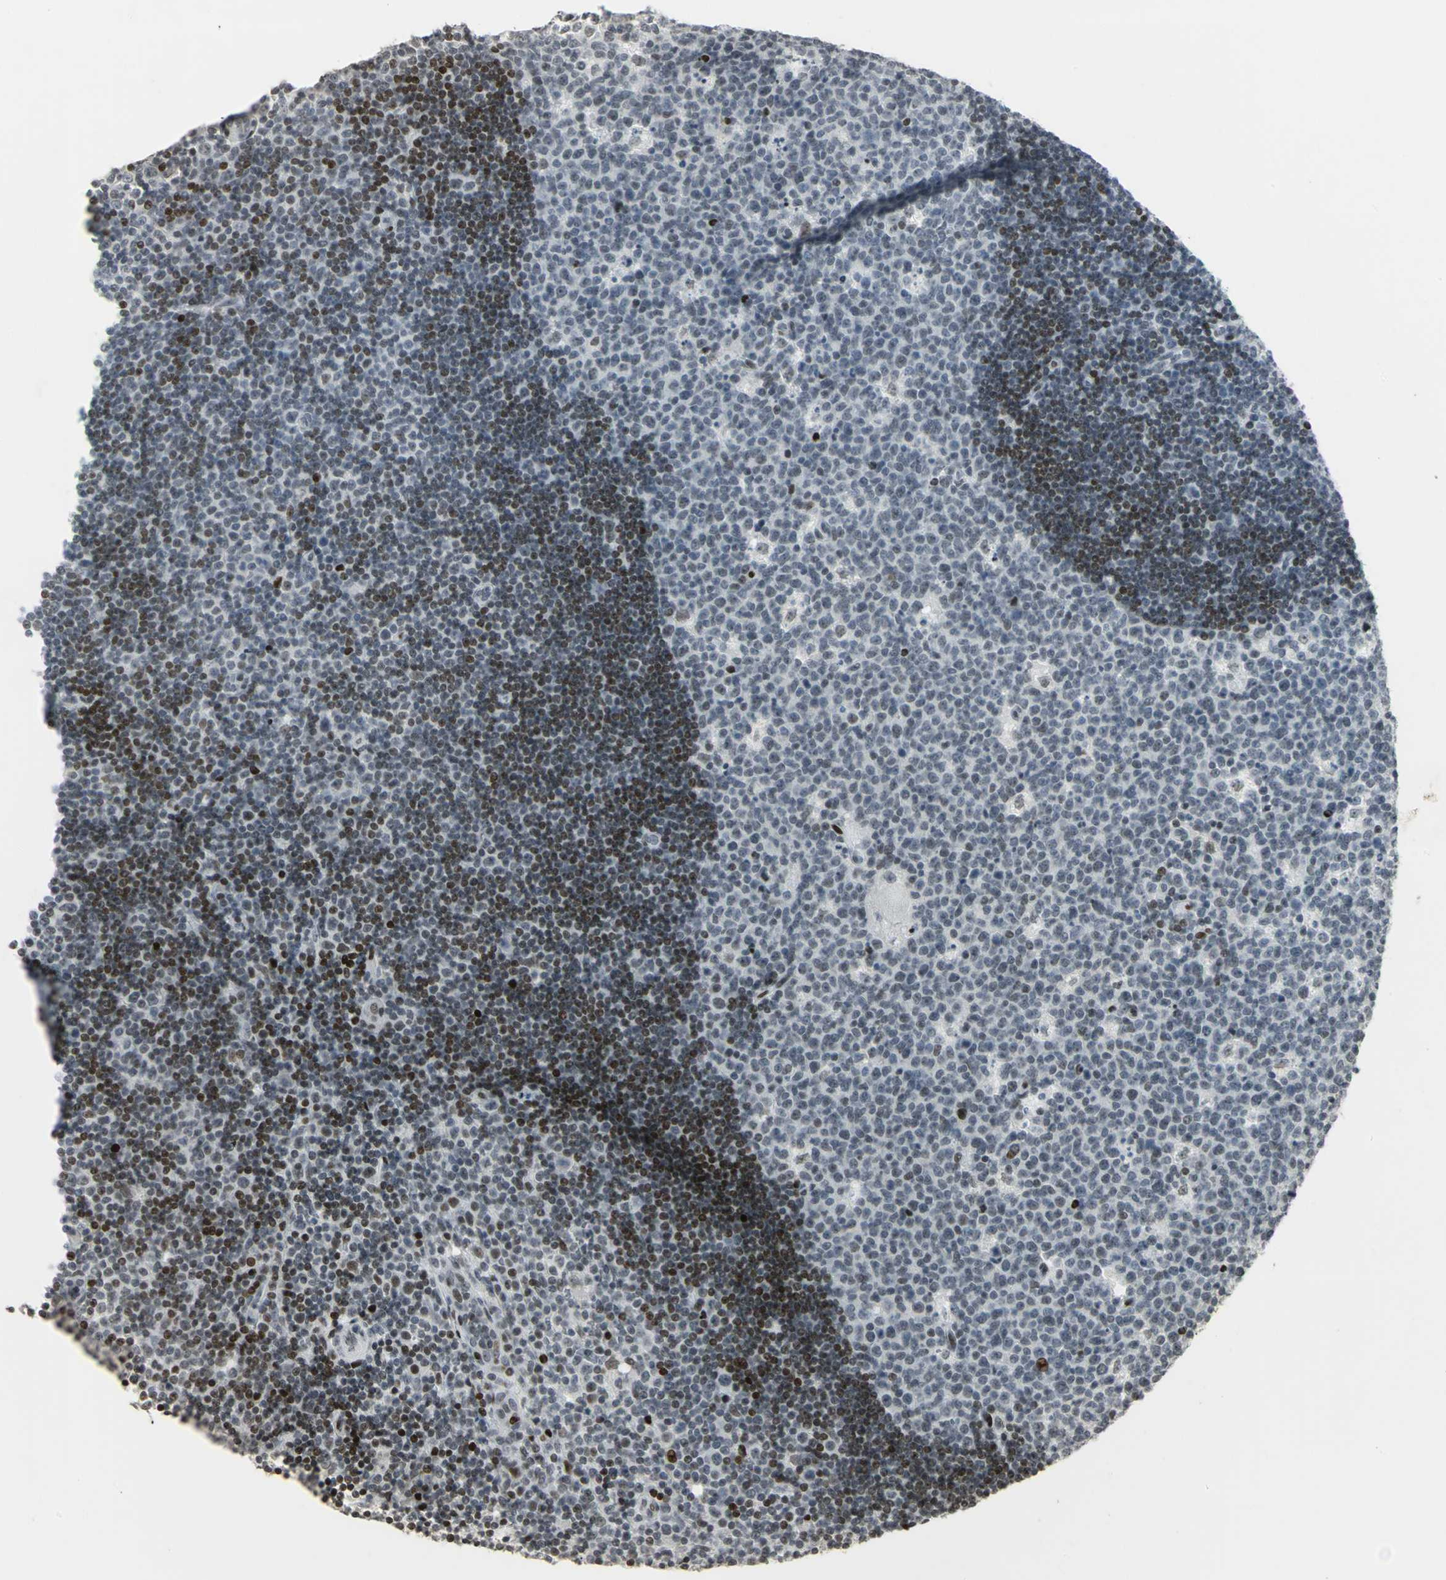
{"staining": {"intensity": "strong", "quantity": "<25%", "location": "nuclear"}, "tissue": "lymph node", "cell_type": "Germinal center cells", "image_type": "normal", "snomed": [{"axis": "morphology", "description": "Normal tissue, NOS"}, {"axis": "topography", "description": "Lymph node"}, {"axis": "topography", "description": "Salivary gland"}], "caption": "Immunohistochemical staining of normal lymph node displays strong nuclear protein expression in approximately <25% of germinal center cells. (Stains: DAB (3,3'-diaminobenzidine) in brown, nuclei in blue, Microscopy: brightfield microscopy at high magnification).", "gene": "KDM1A", "patient": {"sex": "male", "age": 8}}